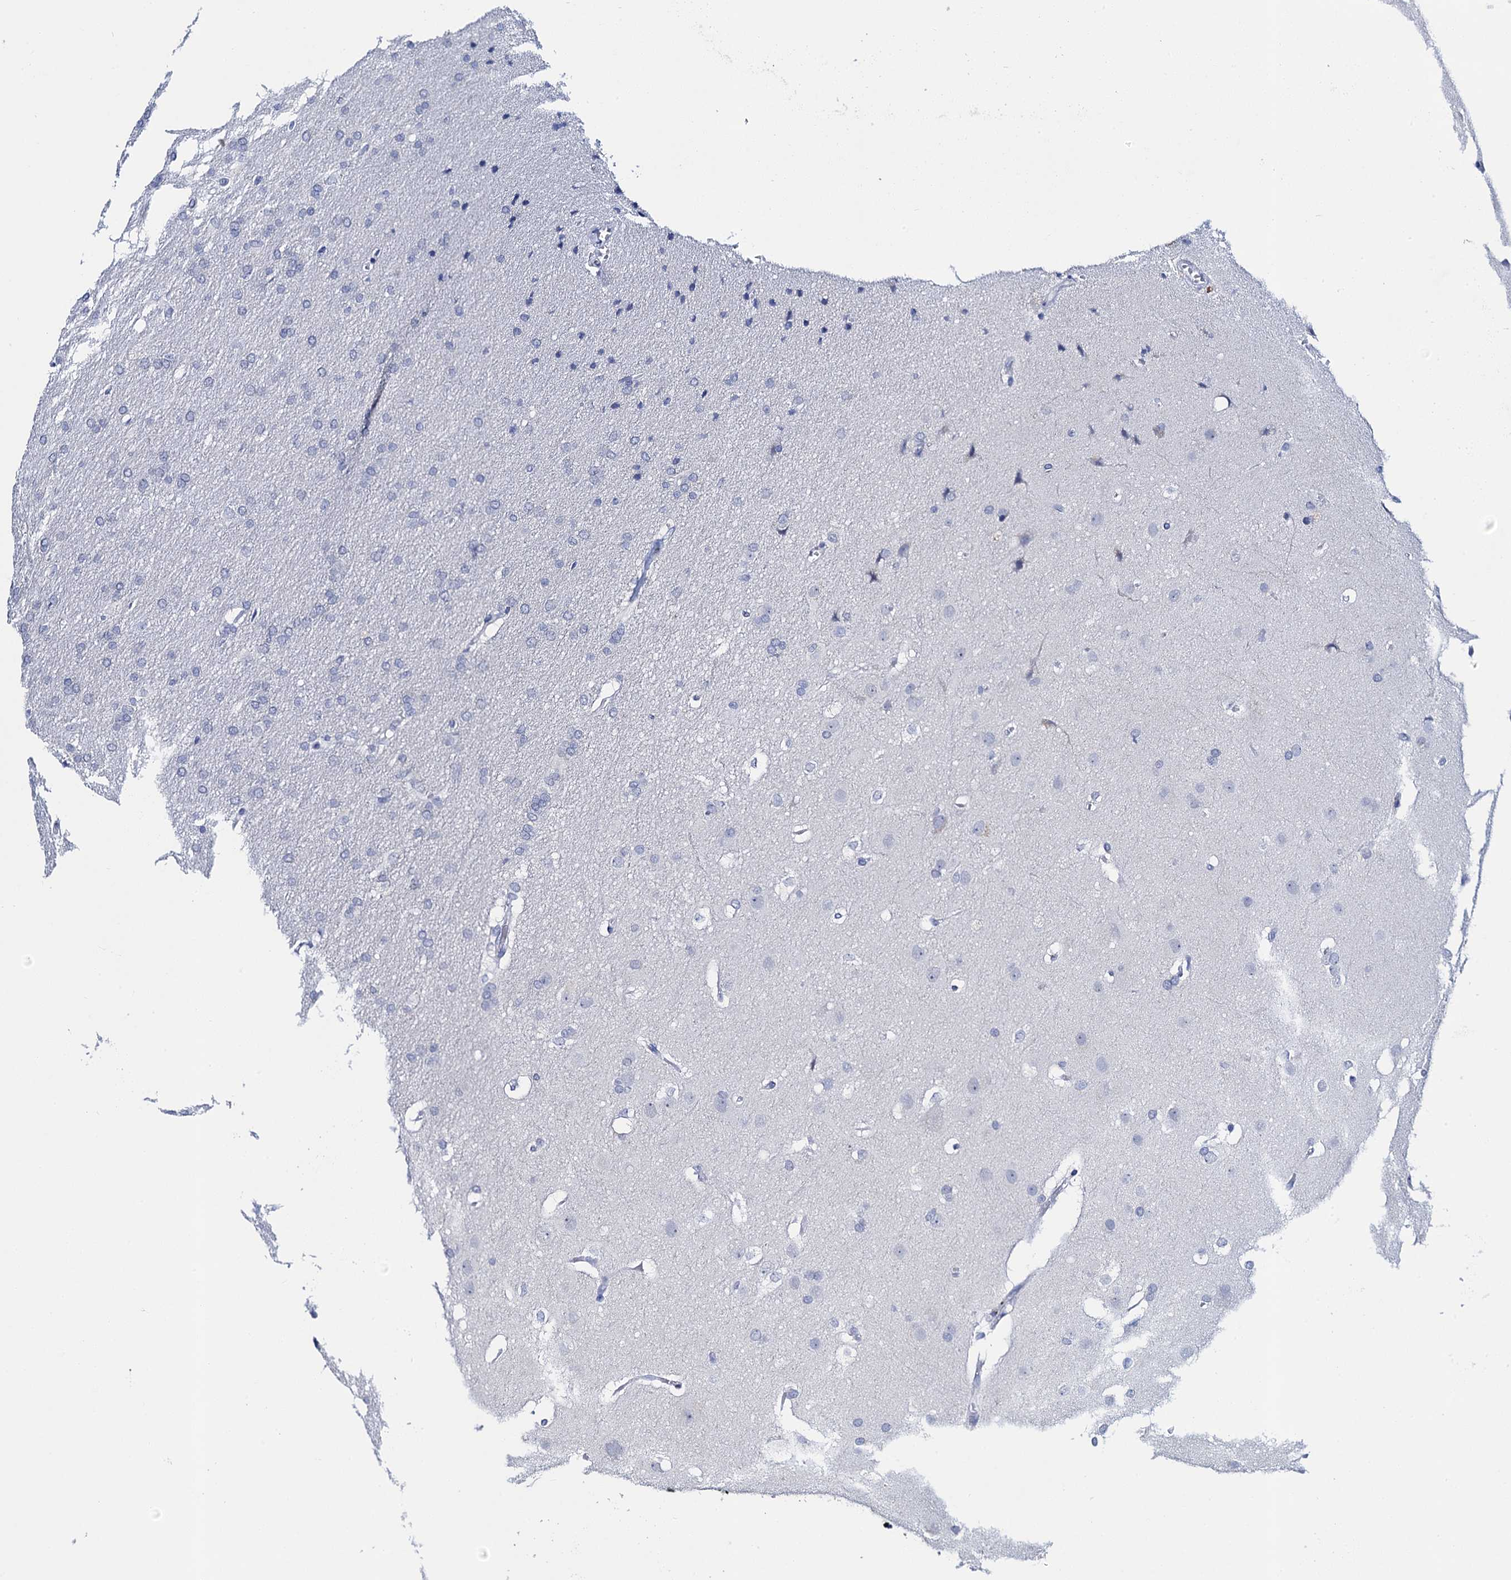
{"staining": {"intensity": "negative", "quantity": "none", "location": "none"}, "tissue": "glioma", "cell_type": "Tumor cells", "image_type": "cancer", "snomed": [{"axis": "morphology", "description": "Glioma, malignant, Low grade"}, {"axis": "topography", "description": "Brain"}], "caption": "High magnification brightfield microscopy of malignant glioma (low-grade) stained with DAB (3,3'-diaminobenzidine) (brown) and counterstained with hematoxylin (blue): tumor cells show no significant positivity.", "gene": "LYPD3", "patient": {"sex": "female", "age": 32}}